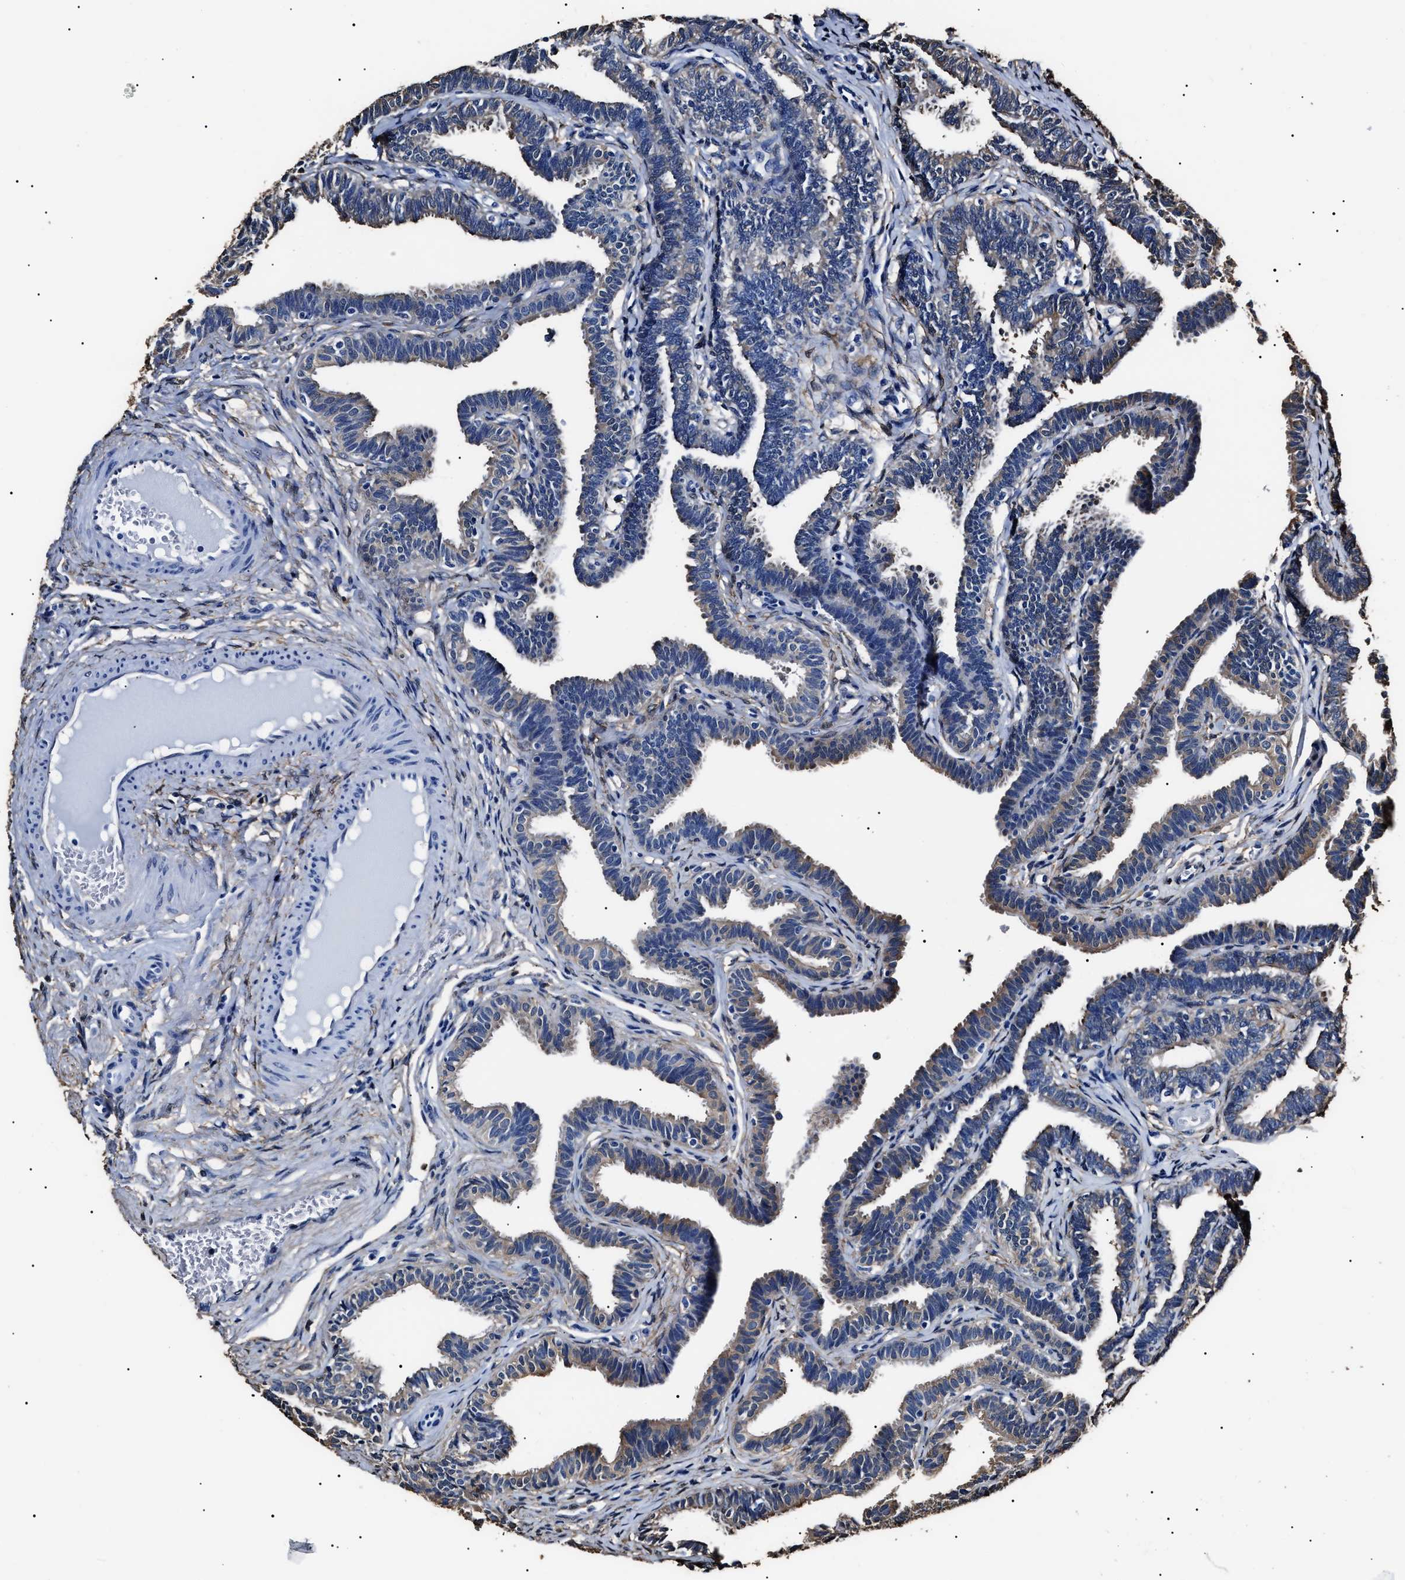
{"staining": {"intensity": "weak", "quantity": "<25%", "location": "cytoplasmic/membranous"}, "tissue": "fallopian tube", "cell_type": "Glandular cells", "image_type": "normal", "snomed": [{"axis": "morphology", "description": "Normal tissue, NOS"}, {"axis": "topography", "description": "Fallopian tube"}, {"axis": "topography", "description": "Ovary"}], "caption": "Immunohistochemistry (IHC) image of benign fallopian tube: fallopian tube stained with DAB (3,3'-diaminobenzidine) demonstrates no significant protein positivity in glandular cells. (DAB immunohistochemistry (IHC) visualized using brightfield microscopy, high magnification).", "gene": "ALDH1A1", "patient": {"sex": "female", "age": 23}}